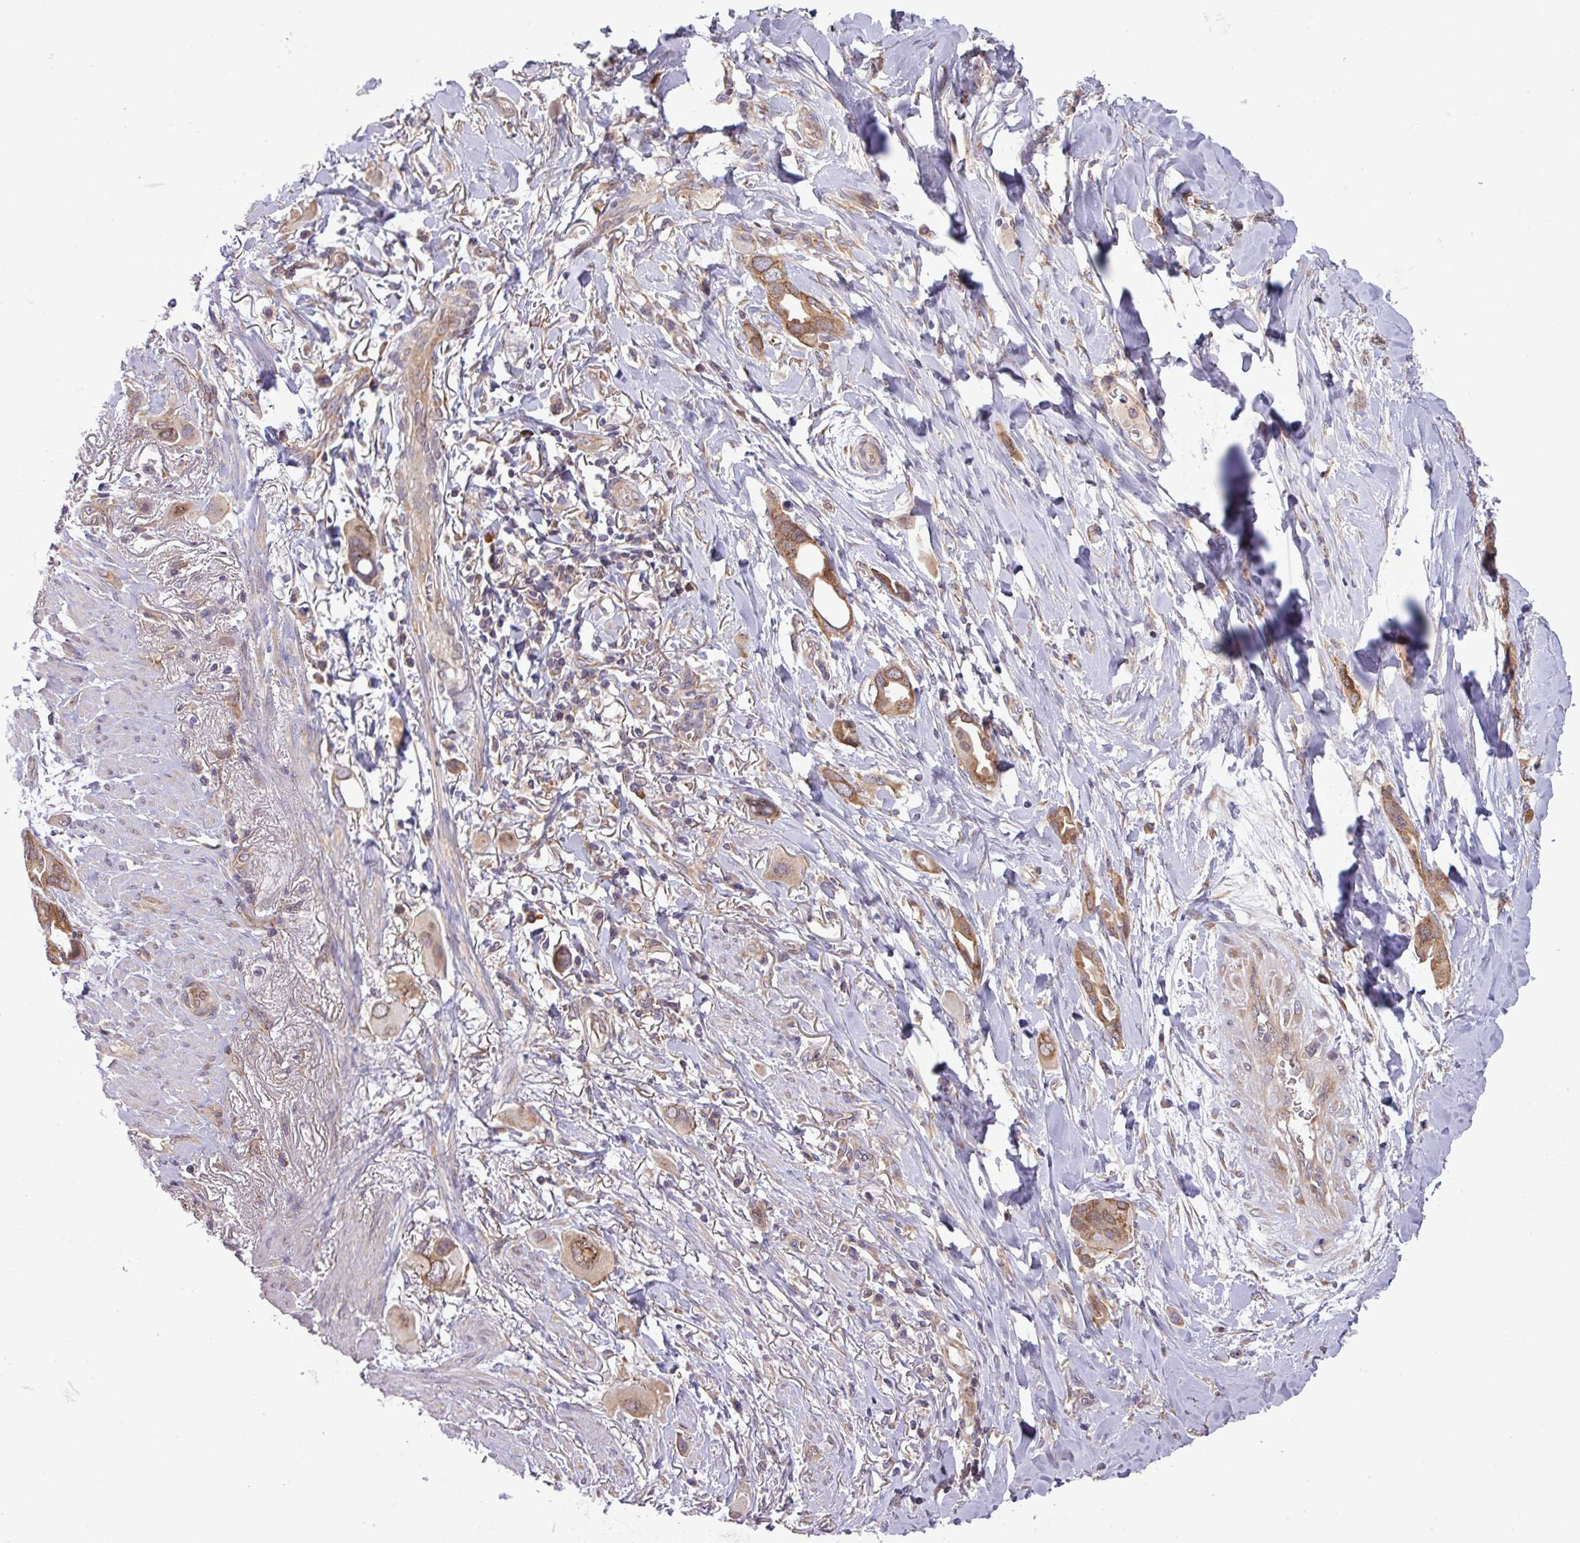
{"staining": {"intensity": "moderate", "quantity": ">75%", "location": "cytoplasmic/membranous"}, "tissue": "lung cancer", "cell_type": "Tumor cells", "image_type": "cancer", "snomed": [{"axis": "morphology", "description": "Adenocarcinoma, NOS"}, {"axis": "topography", "description": "Lung"}], "caption": "Immunohistochemical staining of human lung cancer demonstrates moderate cytoplasmic/membranous protein positivity in about >75% of tumor cells.", "gene": "FAM222B", "patient": {"sex": "male", "age": 76}}